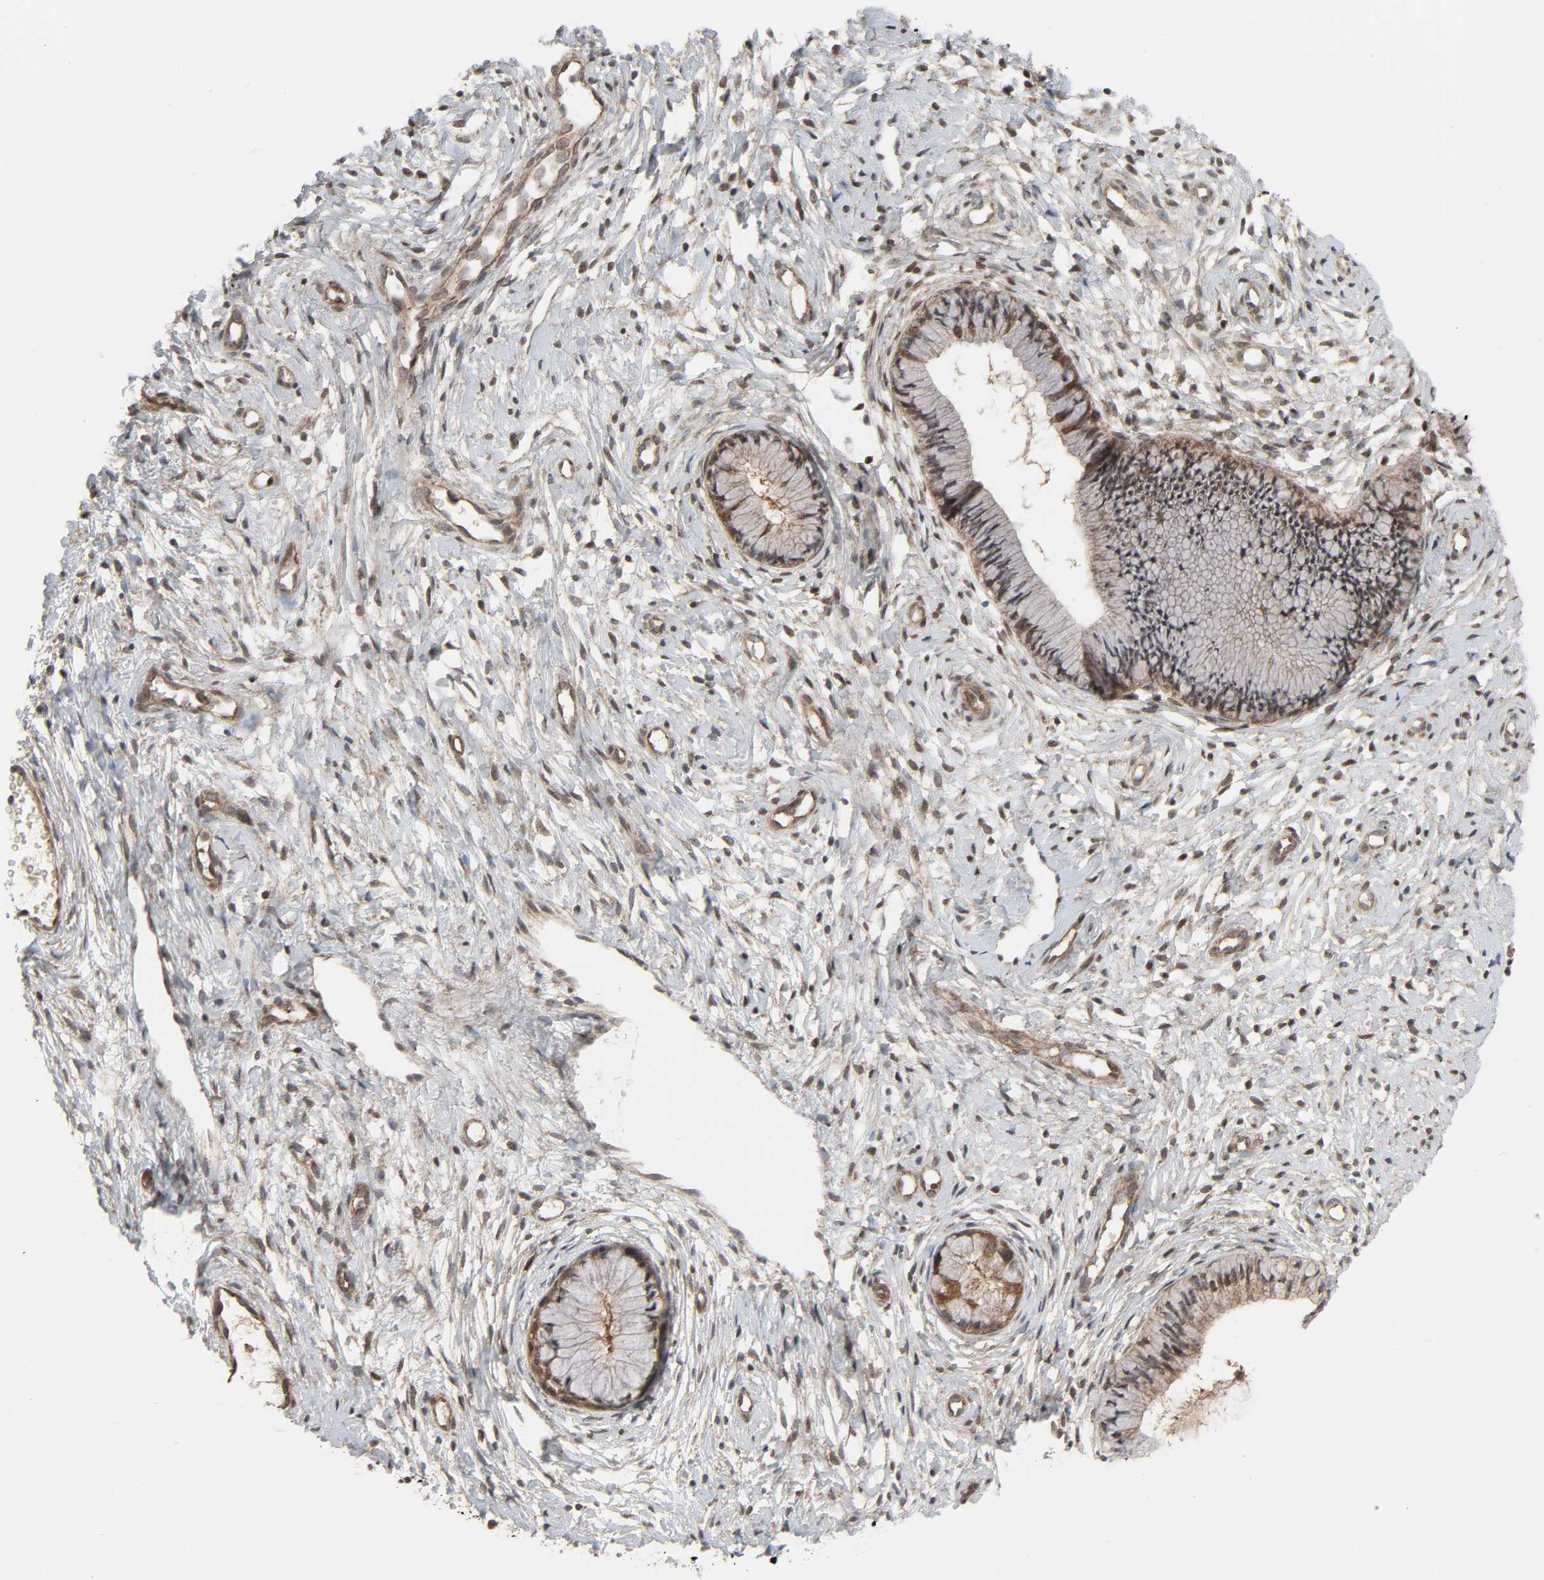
{"staining": {"intensity": "strong", "quantity": ">75%", "location": "cytoplasmic/membranous"}, "tissue": "cervix", "cell_type": "Glandular cells", "image_type": "normal", "snomed": [{"axis": "morphology", "description": "Normal tissue, NOS"}, {"axis": "topography", "description": "Cervix"}], "caption": "IHC image of normal cervix: cervix stained using IHC exhibits high levels of strong protein expression localized specifically in the cytoplasmic/membranous of glandular cells, appearing as a cytoplasmic/membranous brown color.", "gene": "GSK3A", "patient": {"sex": "female", "age": 46}}